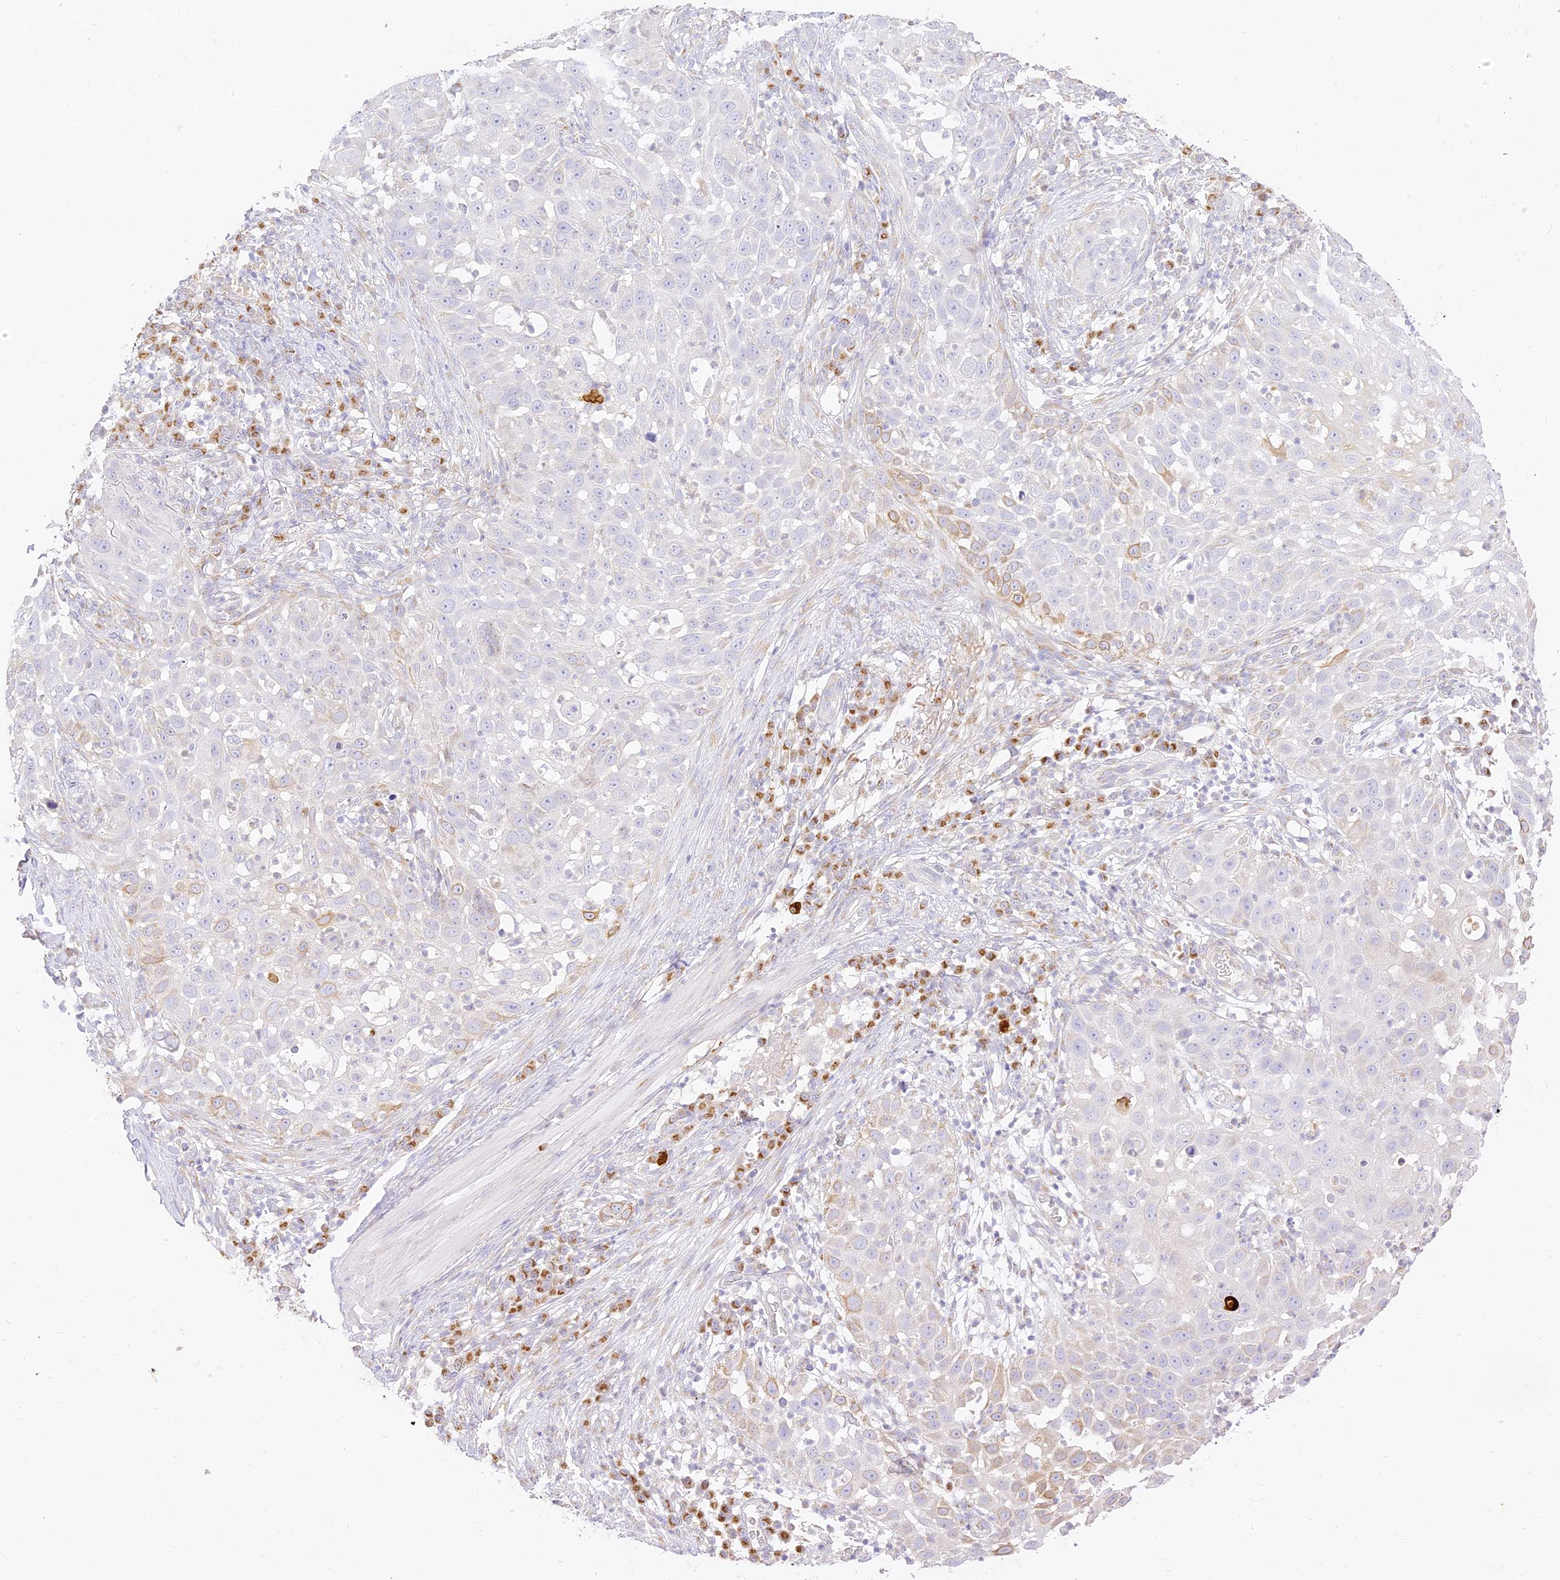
{"staining": {"intensity": "negative", "quantity": "none", "location": "none"}, "tissue": "skin cancer", "cell_type": "Tumor cells", "image_type": "cancer", "snomed": [{"axis": "morphology", "description": "Squamous cell carcinoma, NOS"}, {"axis": "topography", "description": "Skin"}], "caption": "This image is of squamous cell carcinoma (skin) stained with immunohistochemistry (IHC) to label a protein in brown with the nuclei are counter-stained blue. There is no expression in tumor cells.", "gene": "SEC13", "patient": {"sex": "female", "age": 44}}